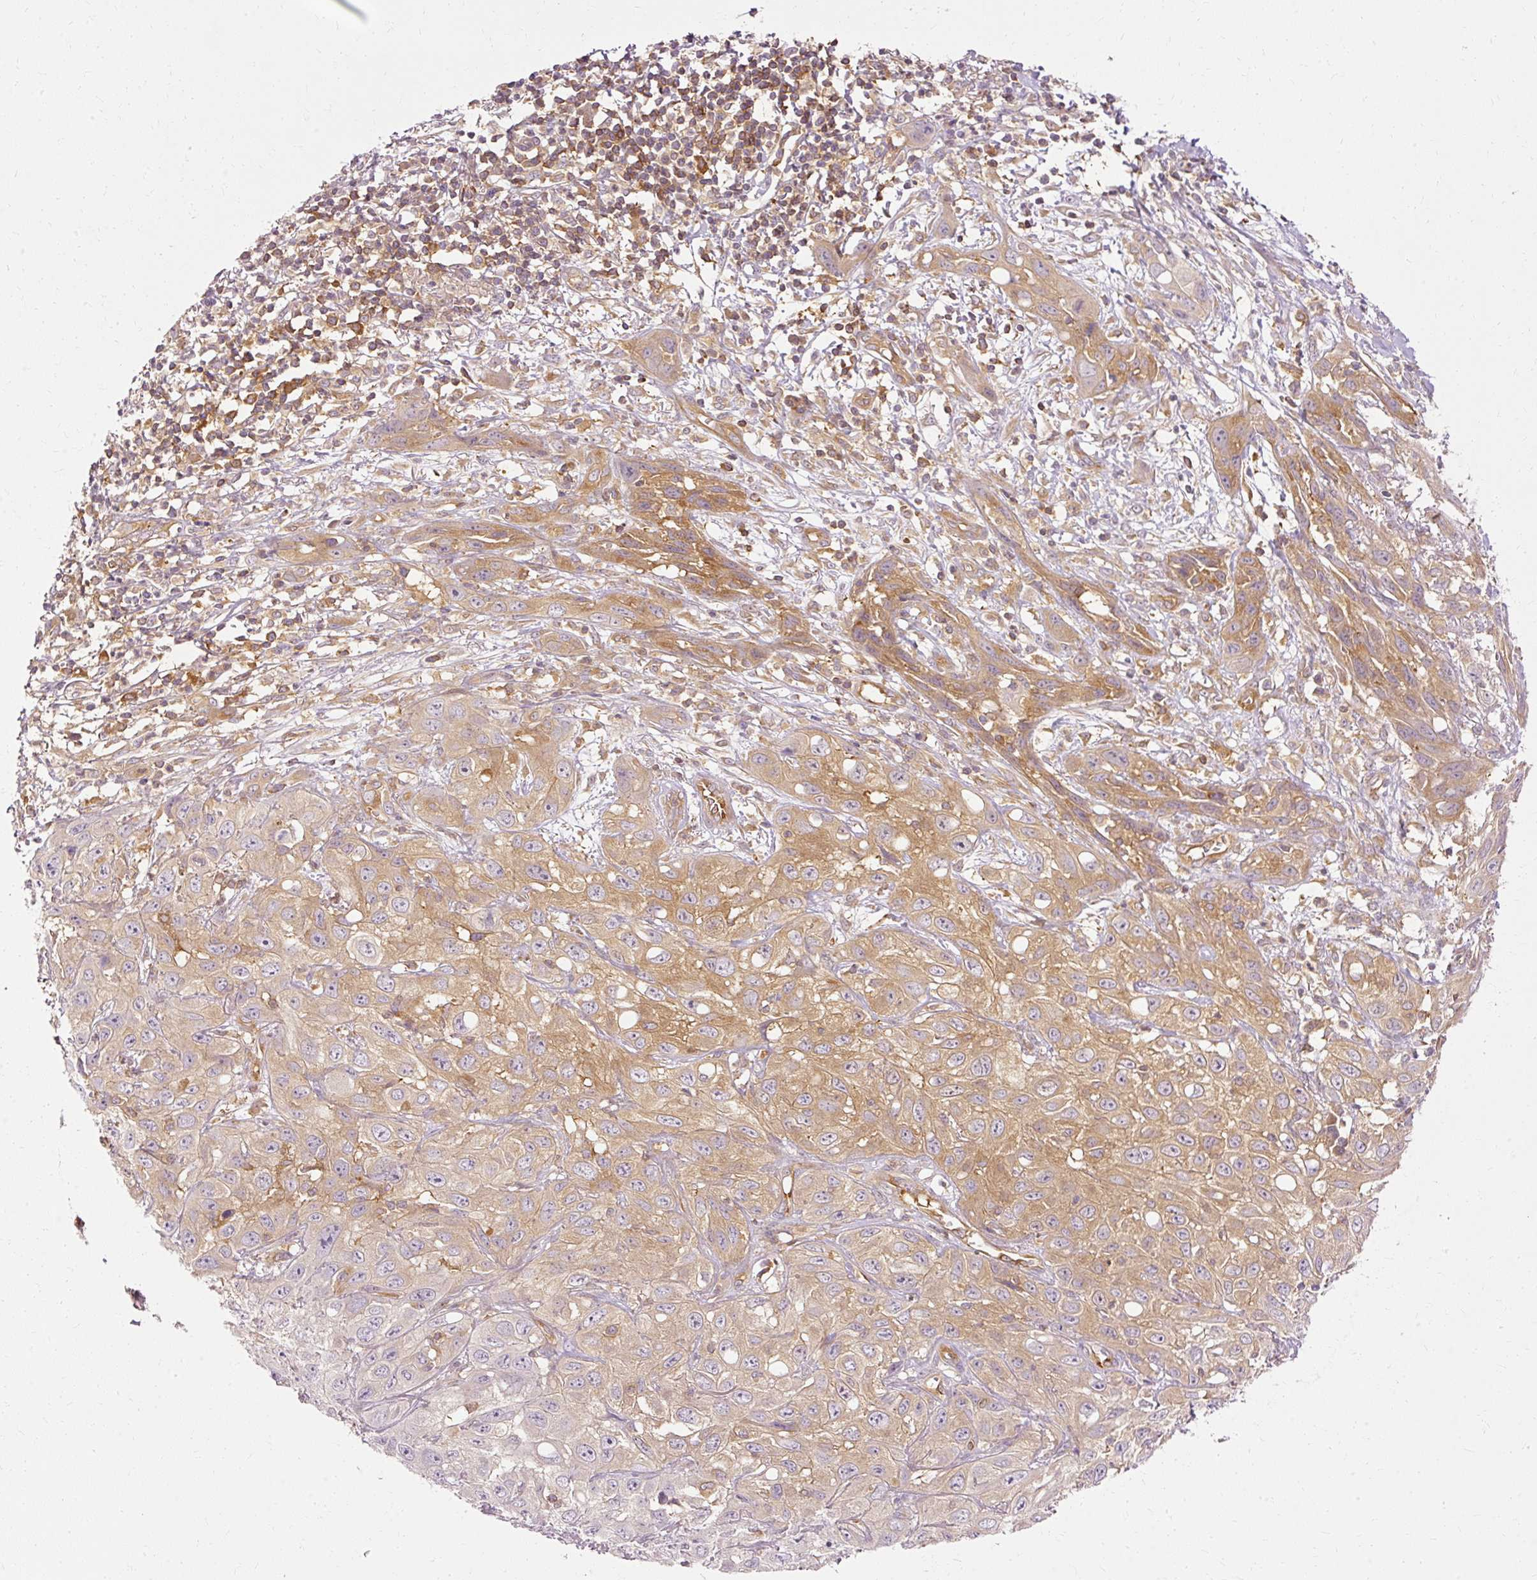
{"staining": {"intensity": "moderate", "quantity": ">75%", "location": "cytoplasmic/membranous"}, "tissue": "skin cancer", "cell_type": "Tumor cells", "image_type": "cancer", "snomed": [{"axis": "morphology", "description": "Squamous cell carcinoma, NOS"}, {"axis": "topography", "description": "Skin"}, {"axis": "topography", "description": "Vulva"}], "caption": "Moderate cytoplasmic/membranous staining for a protein is present in approximately >75% of tumor cells of skin cancer (squamous cell carcinoma) using immunohistochemistry (IHC).", "gene": "ARMH3", "patient": {"sex": "female", "age": 71}}